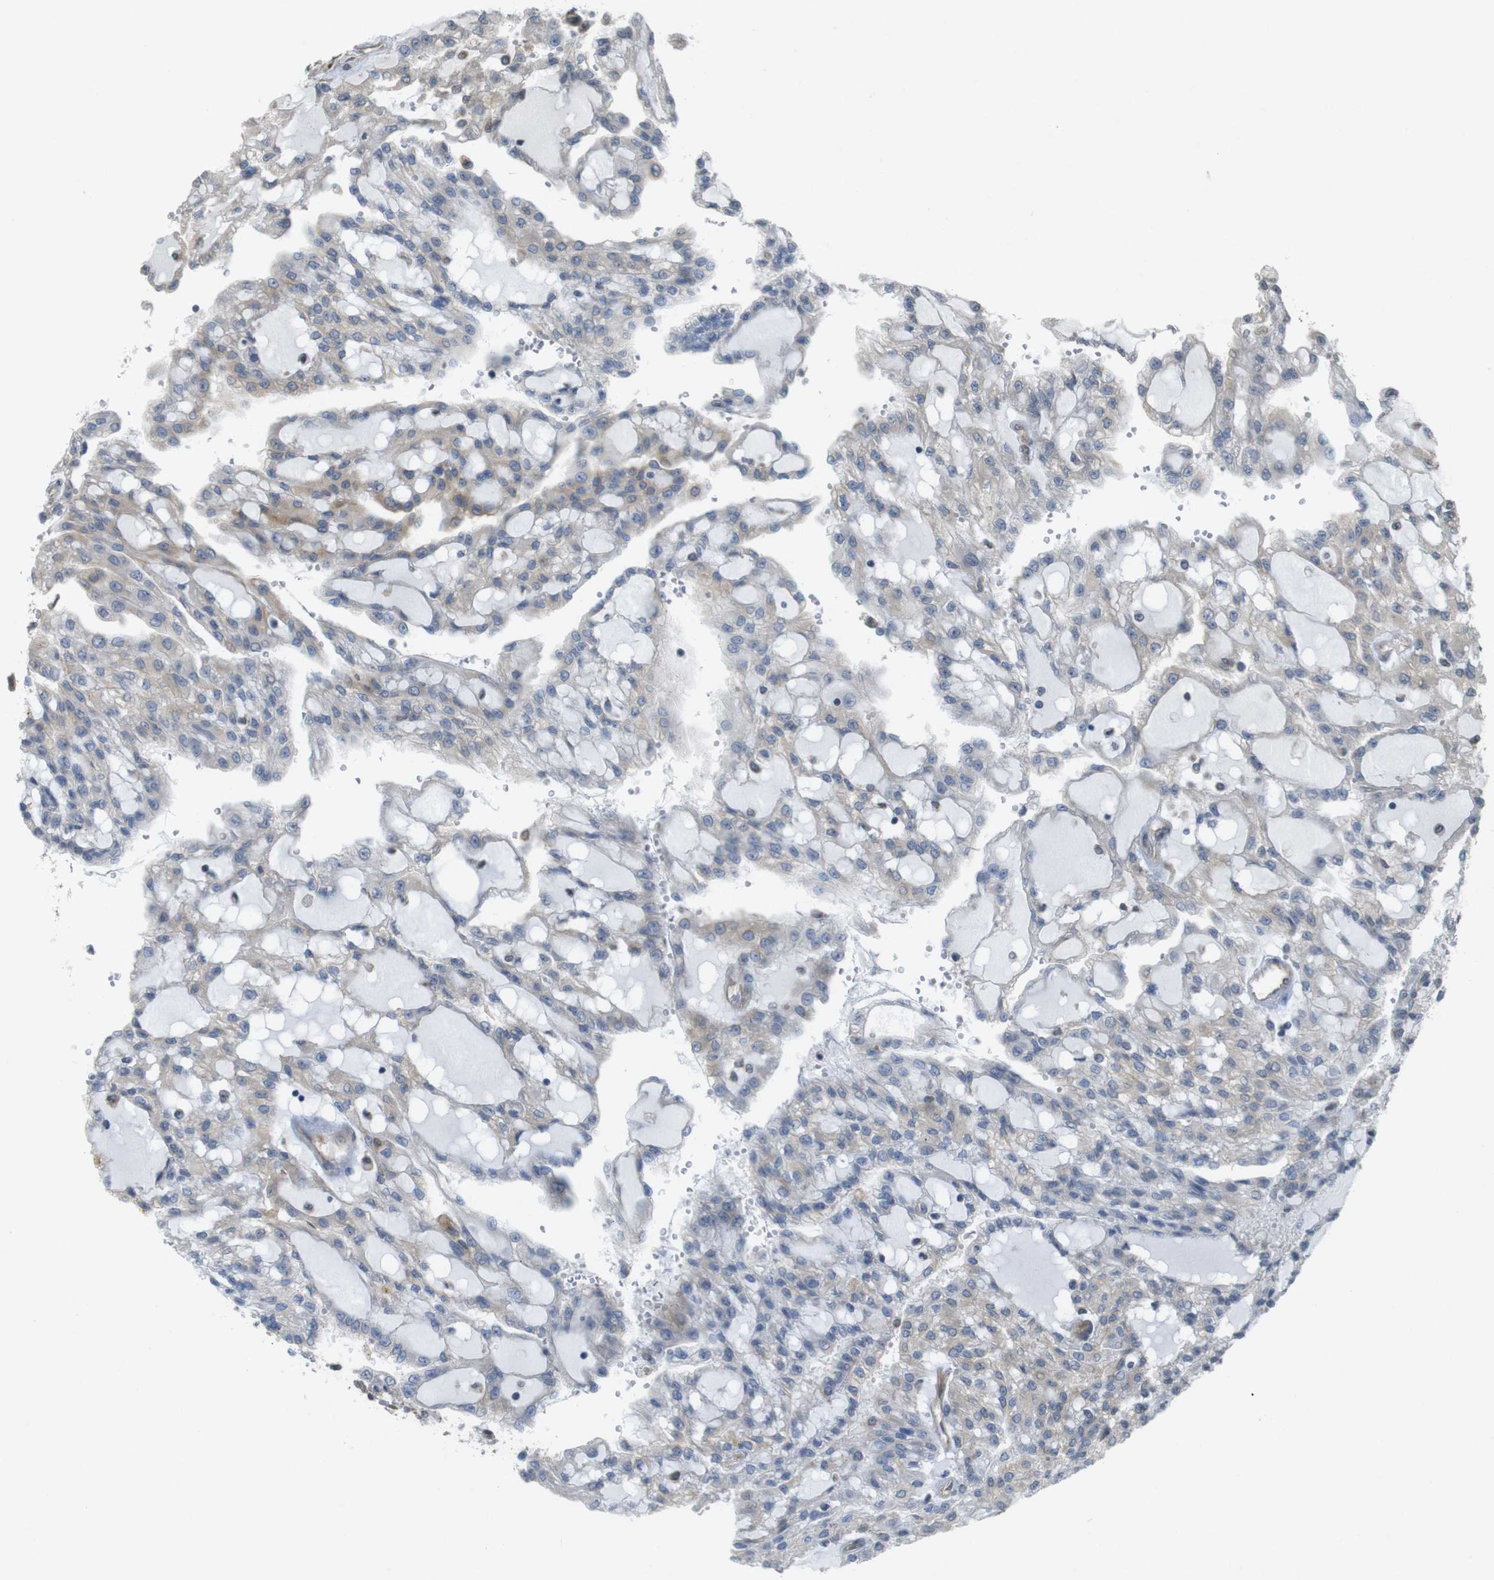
{"staining": {"intensity": "moderate", "quantity": "<25%", "location": "cytoplasmic/membranous"}, "tissue": "renal cancer", "cell_type": "Tumor cells", "image_type": "cancer", "snomed": [{"axis": "morphology", "description": "Adenocarcinoma, NOS"}, {"axis": "topography", "description": "Kidney"}], "caption": "DAB (3,3'-diaminobenzidine) immunohistochemical staining of human renal cancer (adenocarcinoma) shows moderate cytoplasmic/membranous protein staining in about <25% of tumor cells.", "gene": "KIF5B", "patient": {"sex": "male", "age": 63}}